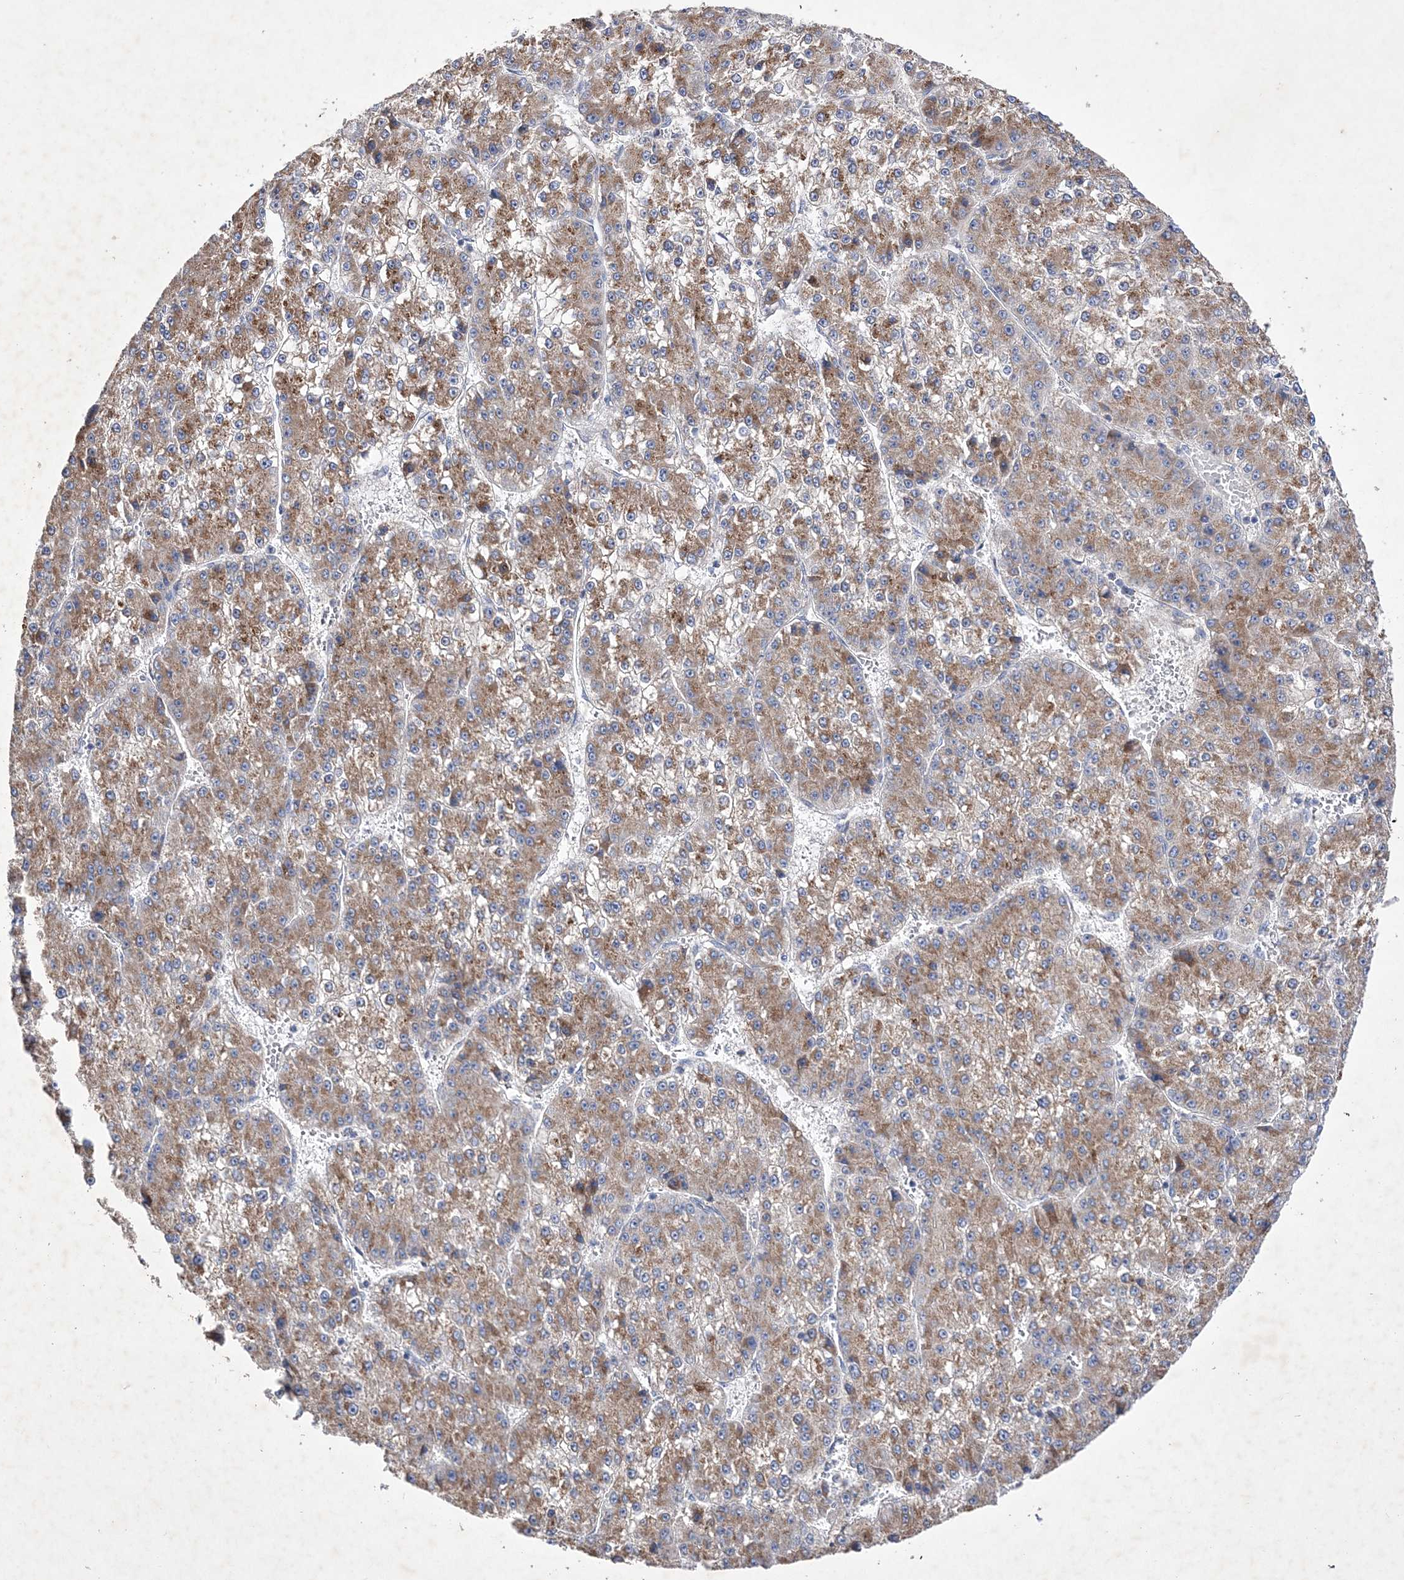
{"staining": {"intensity": "moderate", "quantity": ">75%", "location": "cytoplasmic/membranous"}, "tissue": "liver cancer", "cell_type": "Tumor cells", "image_type": "cancer", "snomed": [{"axis": "morphology", "description": "Carcinoma, Hepatocellular, NOS"}, {"axis": "topography", "description": "Liver"}], "caption": "This micrograph reveals immunohistochemistry (IHC) staining of liver hepatocellular carcinoma, with medium moderate cytoplasmic/membranous expression in about >75% of tumor cells.", "gene": "METTL8", "patient": {"sex": "female", "age": 73}}